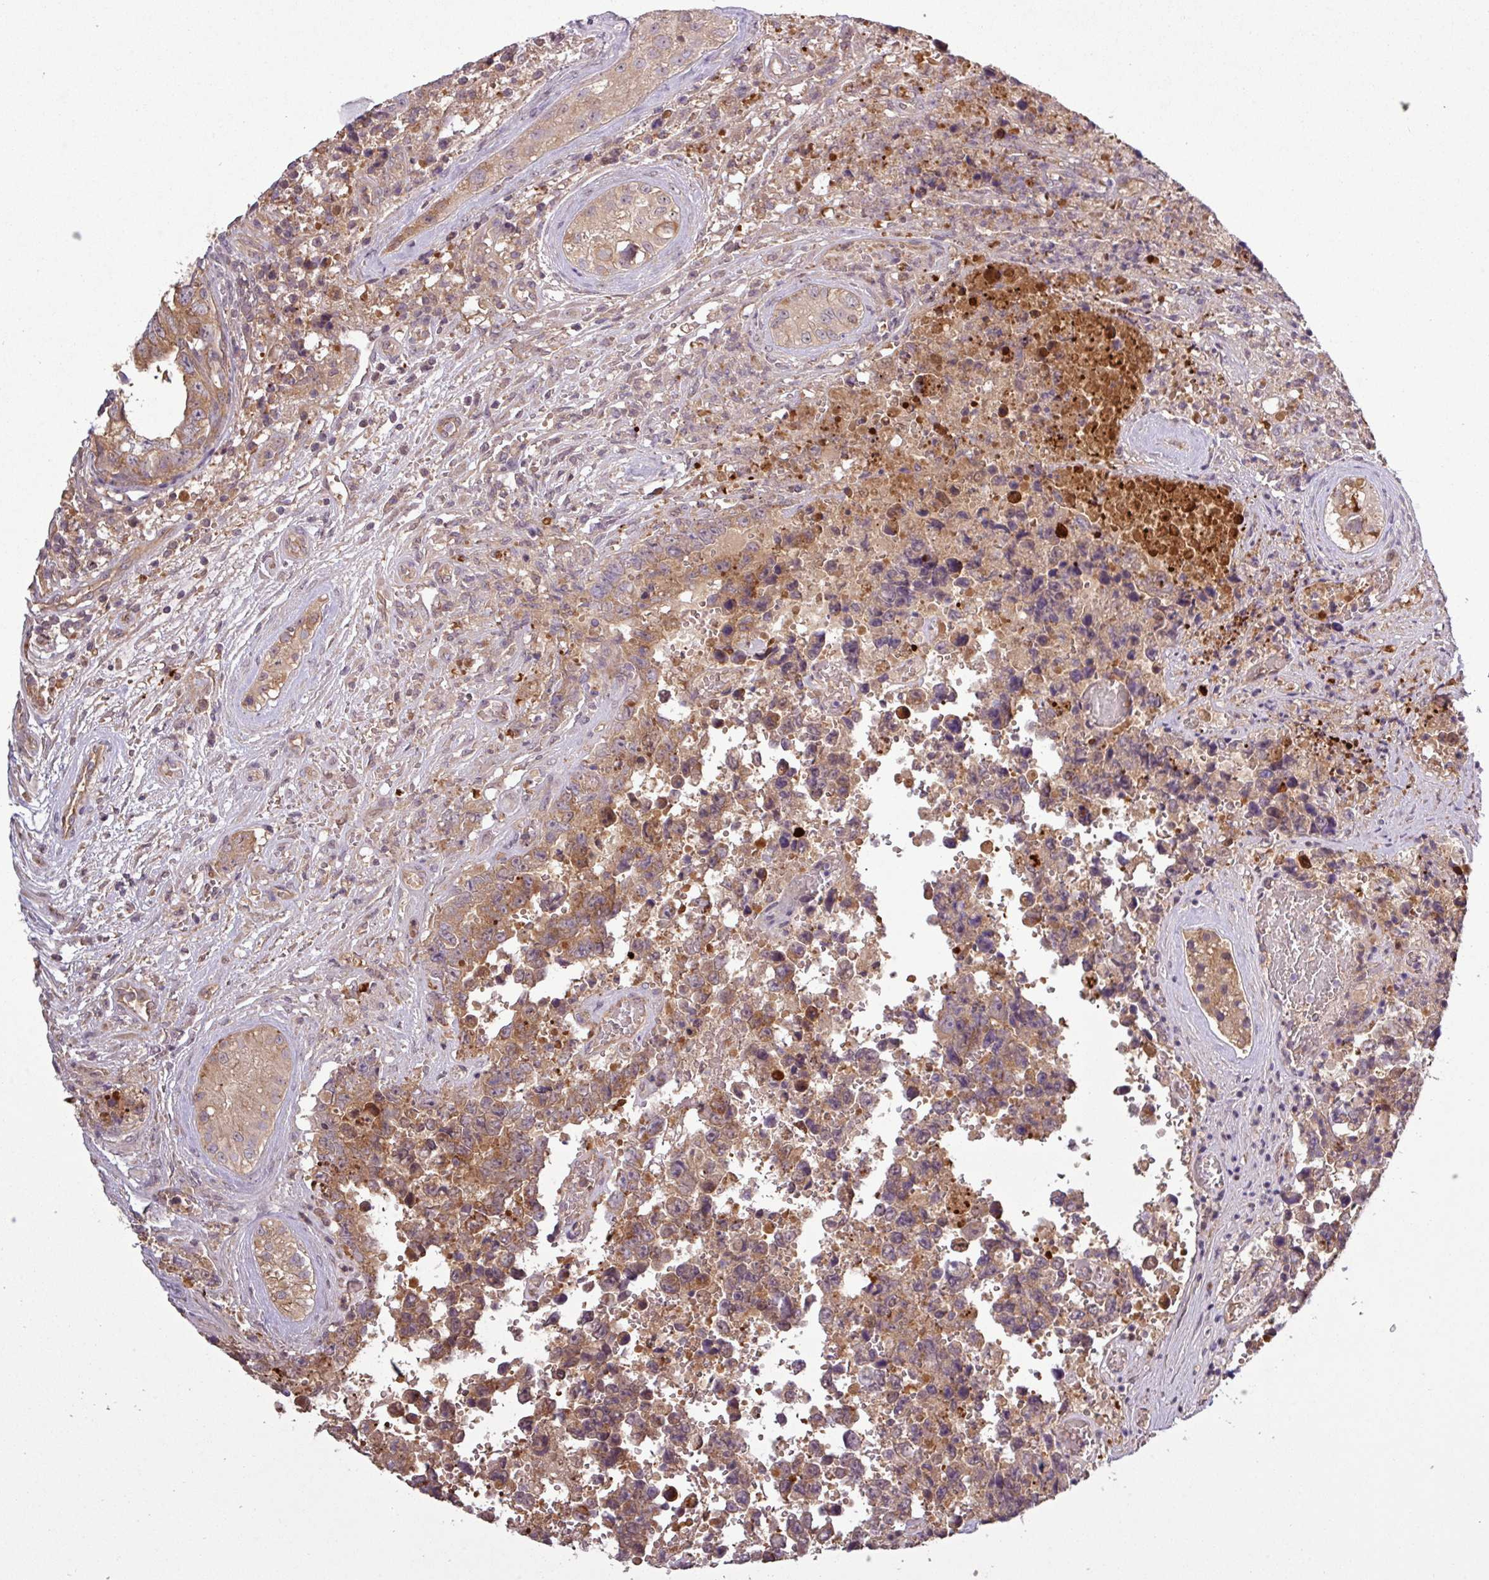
{"staining": {"intensity": "moderate", "quantity": ">75%", "location": "cytoplasmic/membranous"}, "tissue": "testis cancer", "cell_type": "Tumor cells", "image_type": "cancer", "snomed": [{"axis": "morphology", "description": "Normal tissue, NOS"}, {"axis": "morphology", "description": "Carcinoma, Embryonal, NOS"}, {"axis": "topography", "description": "Testis"}, {"axis": "topography", "description": "Epididymis"}], "caption": "Tumor cells display moderate cytoplasmic/membranous expression in approximately >75% of cells in embryonal carcinoma (testis). The protein of interest is stained brown, and the nuclei are stained in blue (DAB (3,3'-diaminobenzidine) IHC with brightfield microscopy, high magnification).", "gene": "SIRPB2", "patient": {"sex": "male", "age": 25}}